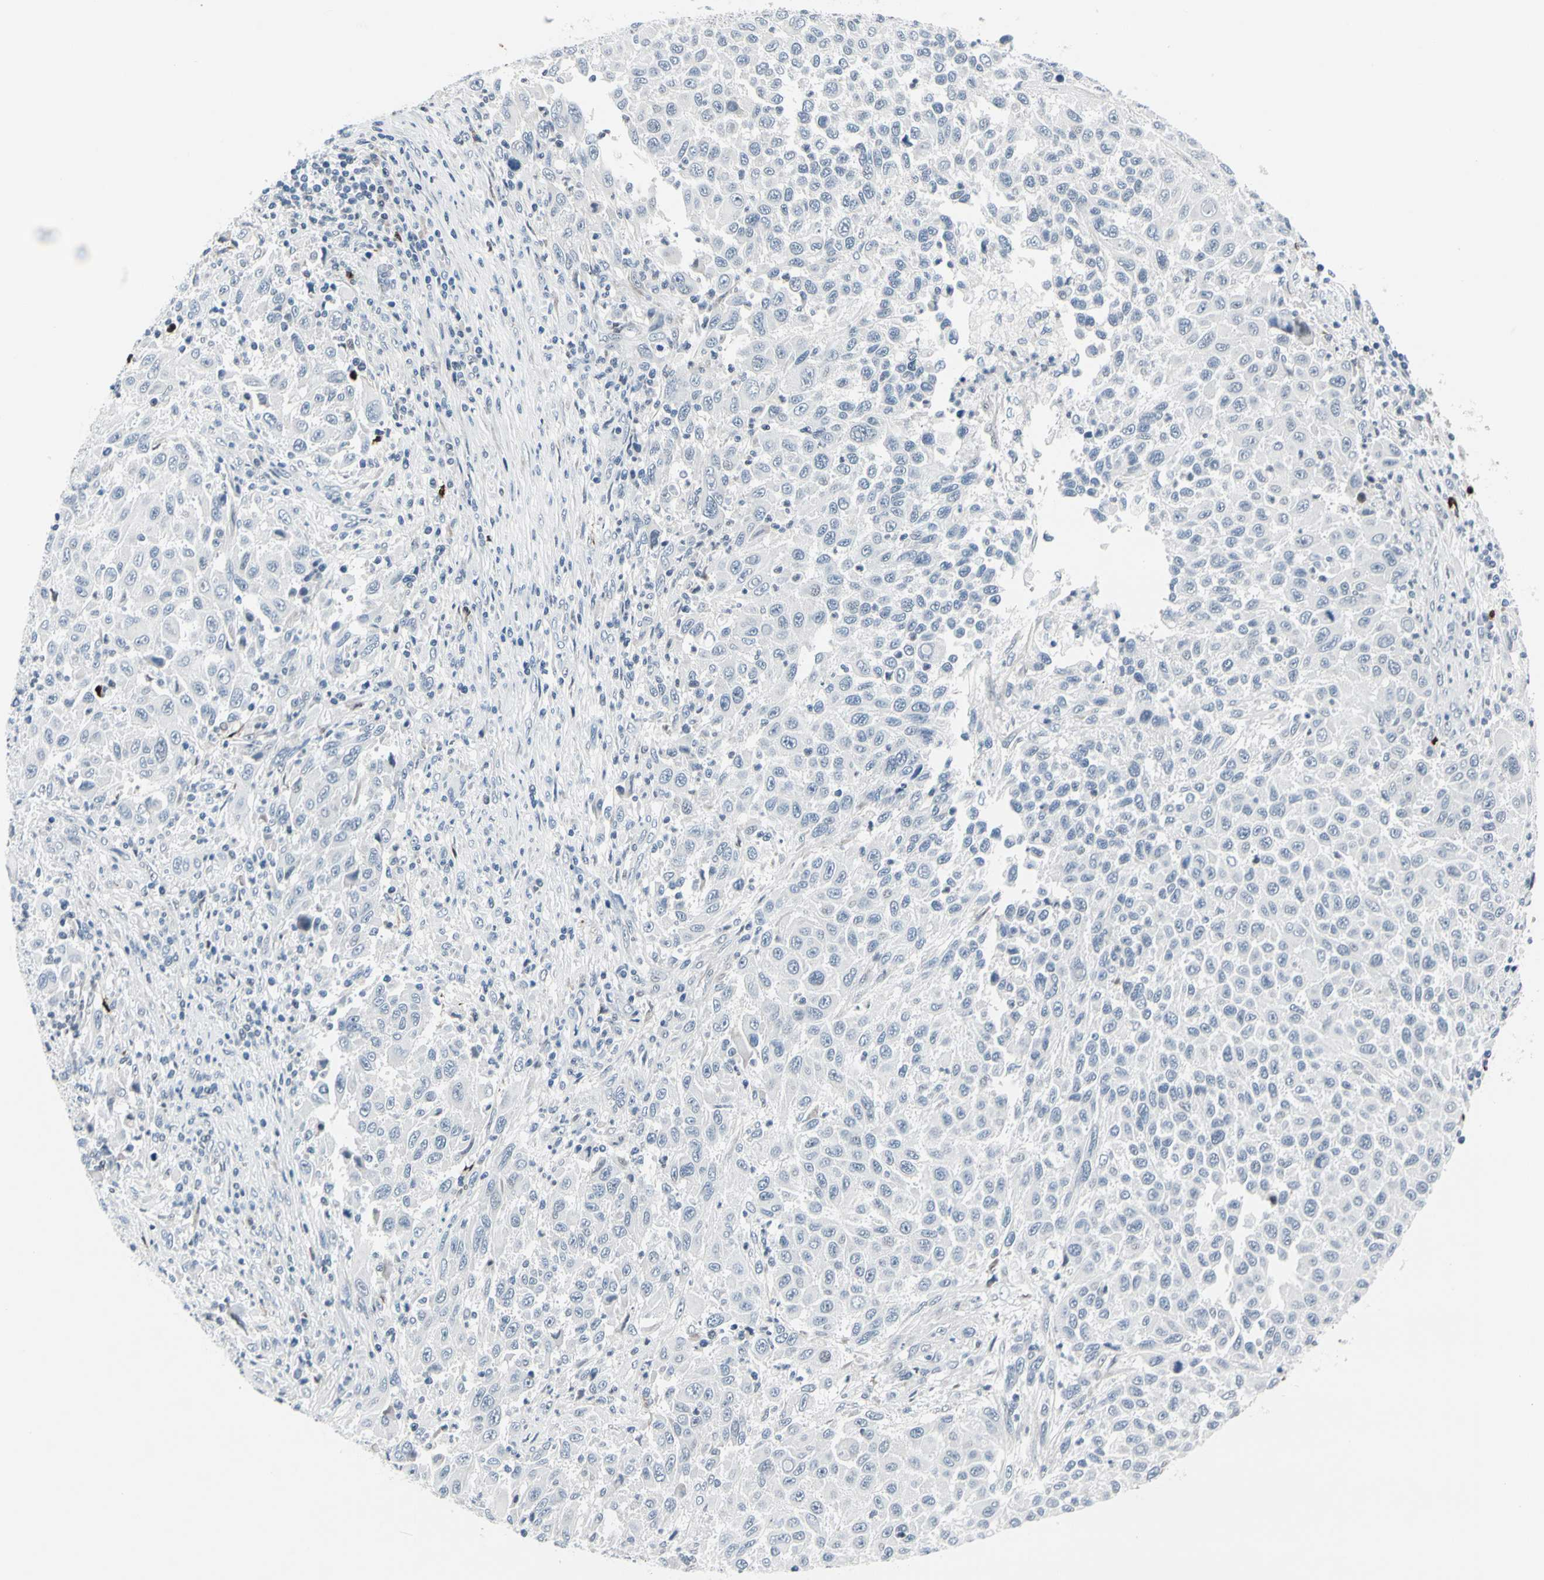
{"staining": {"intensity": "negative", "quantity": "none", "location": "none"}, "tissue": "melanoma", "cell_type": "Tumor cells", "image_type": "cancer", "snomed": [{"axis": "morphology", "description": "Malignant melanoma, Metastatic site"}, {"axis": "topography", "description": "Lymph node"}], "caption": "High magnification brightfield microscopy of malignant melanoma (metastatic site) stained with DAB (brown) and counterstained with hematoxylin (blue): tumor cells show no significant positivity.", "gene": "TXN", "patient": {"sex": "male", "age": 61}}